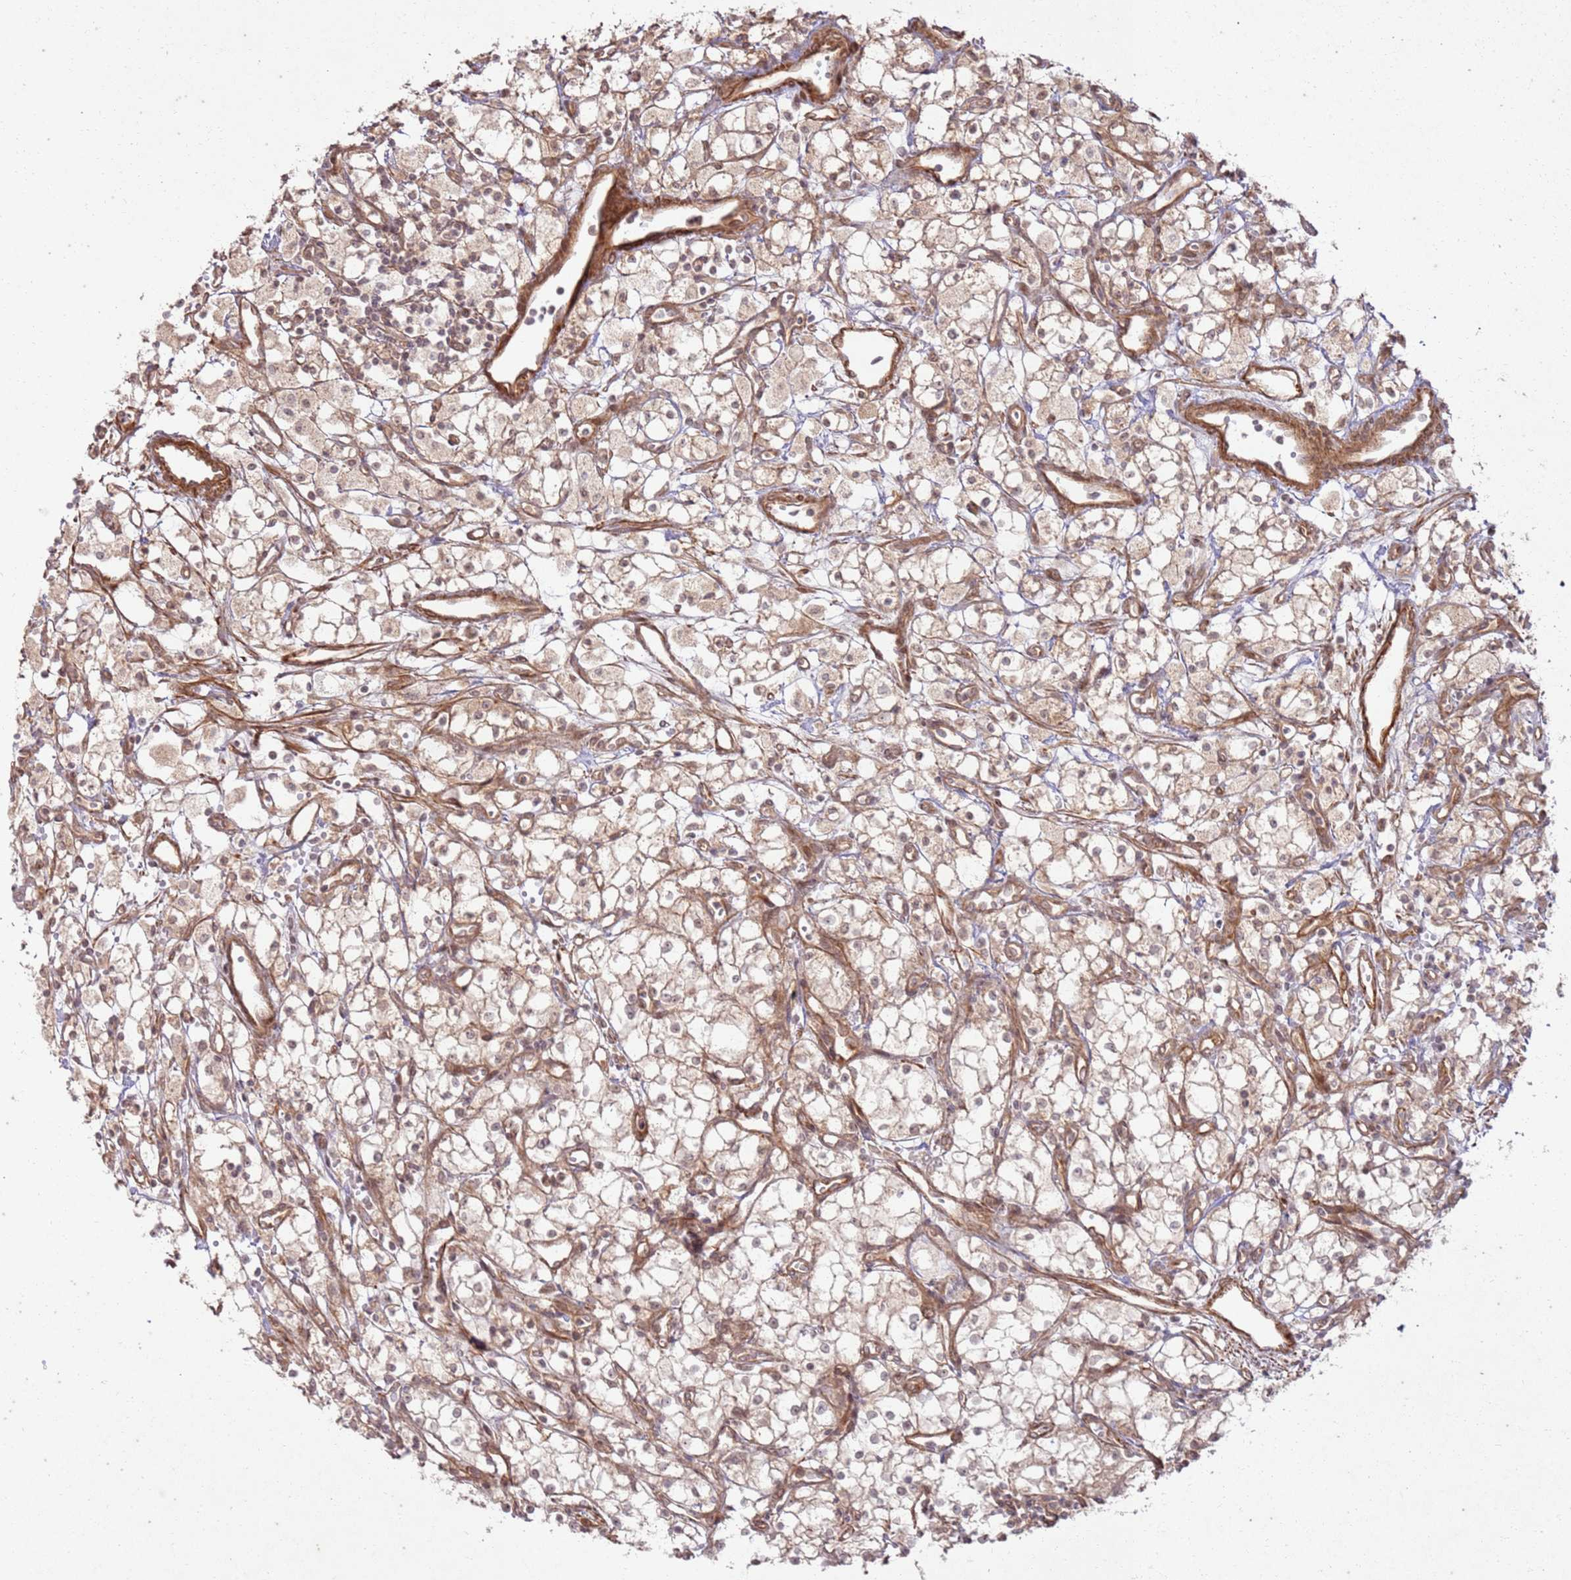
{"staining": {"intensity": "weak", "quantity": ">75%", "location": "cytoplasmic/membranous,nuclear"}, "tissue": "renal cancer", "cell_type": "Tumor cells", "image_type": "cancer", "snomed": [{"axis": "morphology", "description": "Adenocarcinoma, NOS"}, {"axis": "topography", "description": "Kidney"}], "caption": "Immunohistochemical staining of human renal cancer (adenocarcinoma) exhibits low levels of weak cytoplasmic/membranous and nuclear protein positivity in approximately >75% of tumor cells.", "gene": "ZNF623", "patient": {"sex": "male", "age": 59}}